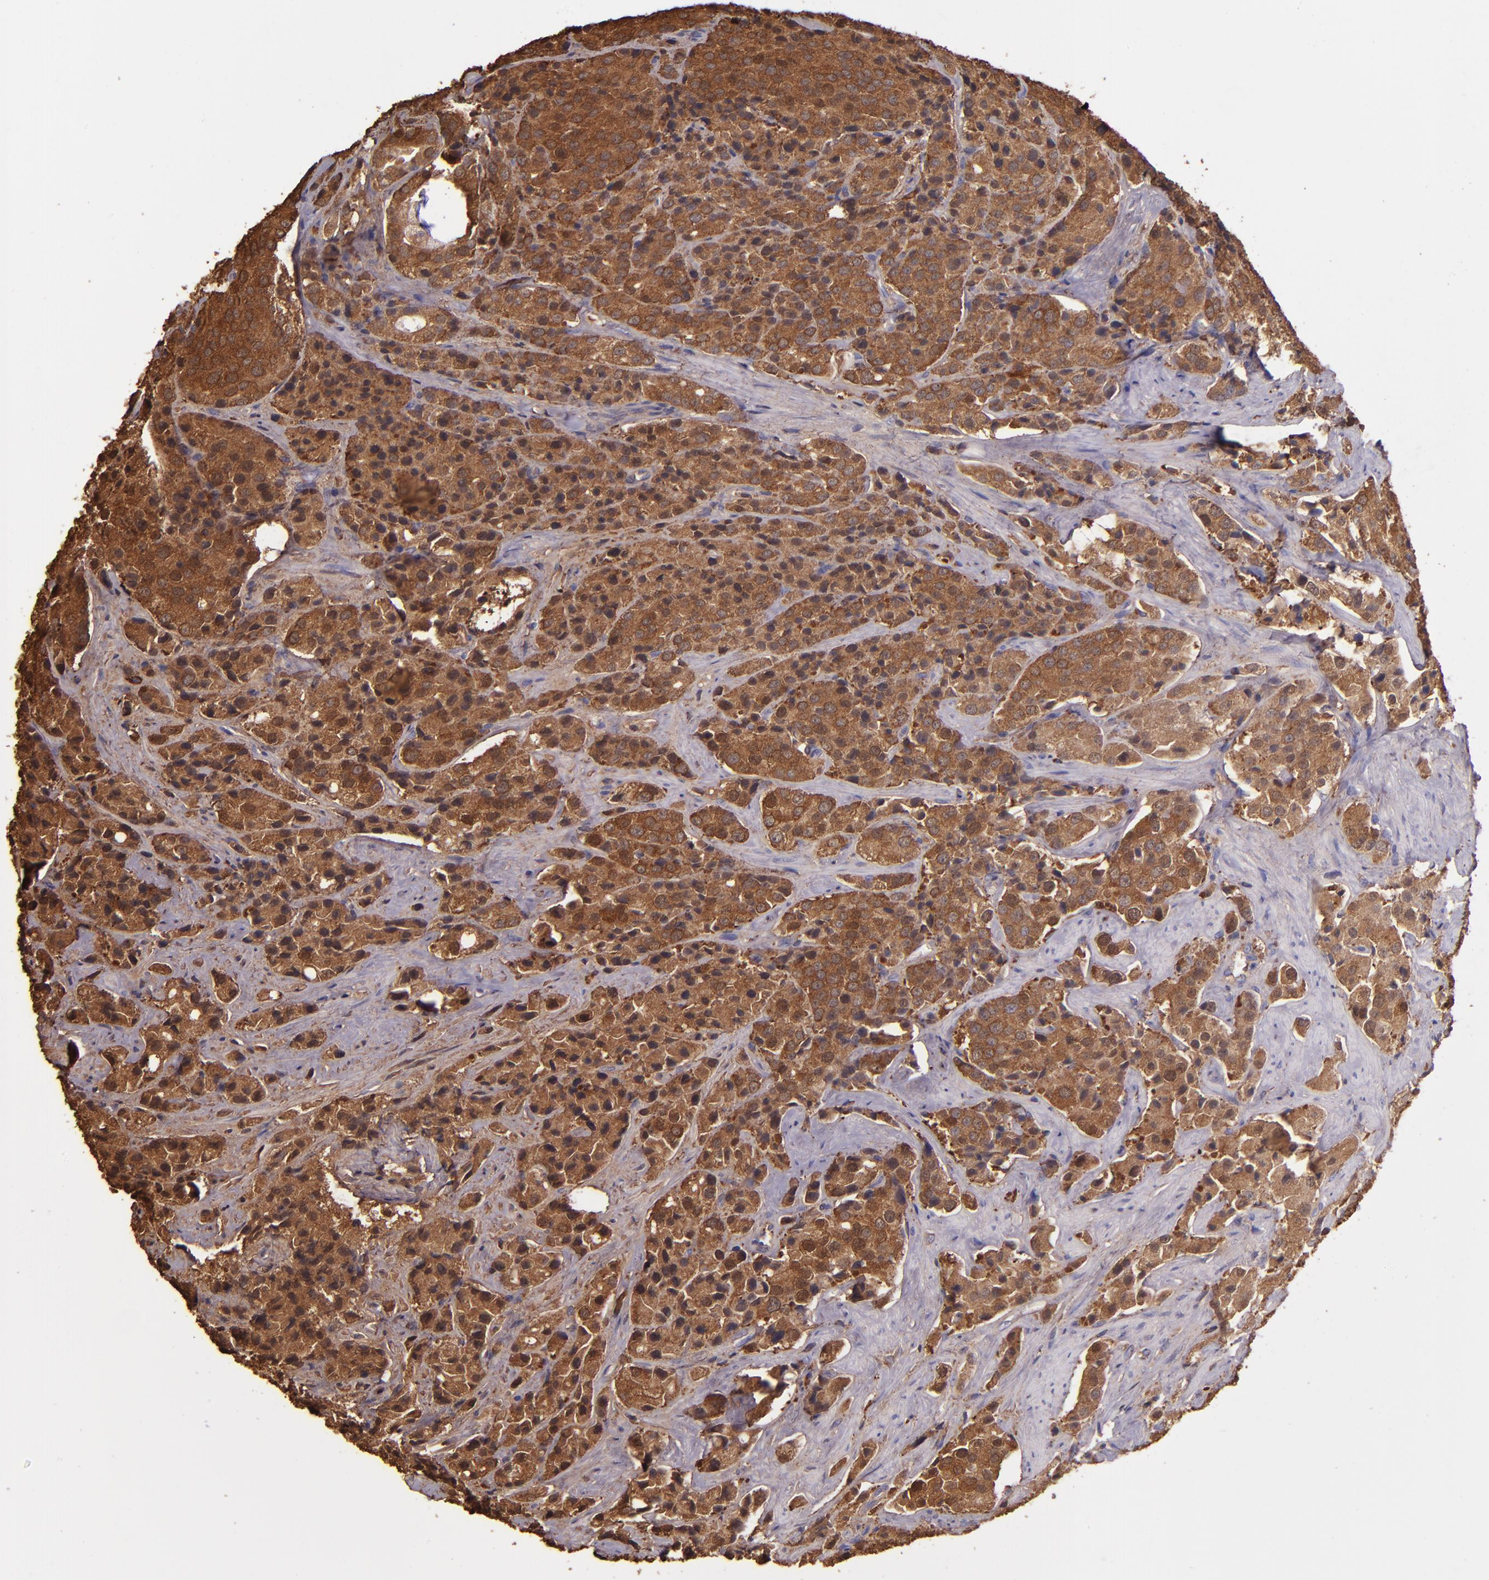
{"staining": {"intensity": "moderate", "quantity": ">75%", "location": "nuclear"}, "tissue": "prostate cancer", "cell_type": "Tumor cells", "image_type": "cancer", "snomed": [{"axis": "morphology", "description": "Adenocarcinoma, Medium grade"}, {"axis": "topography", "description": "Prostate"}], "caption": "The image demonstrates staining of medium-grade adenocarcinoma (prostate), revealing moderate nuclear protein staining (brown color) within tumor cells.", "gene": "WASHC1", "patient": {"sex": "male", "age": 70}}